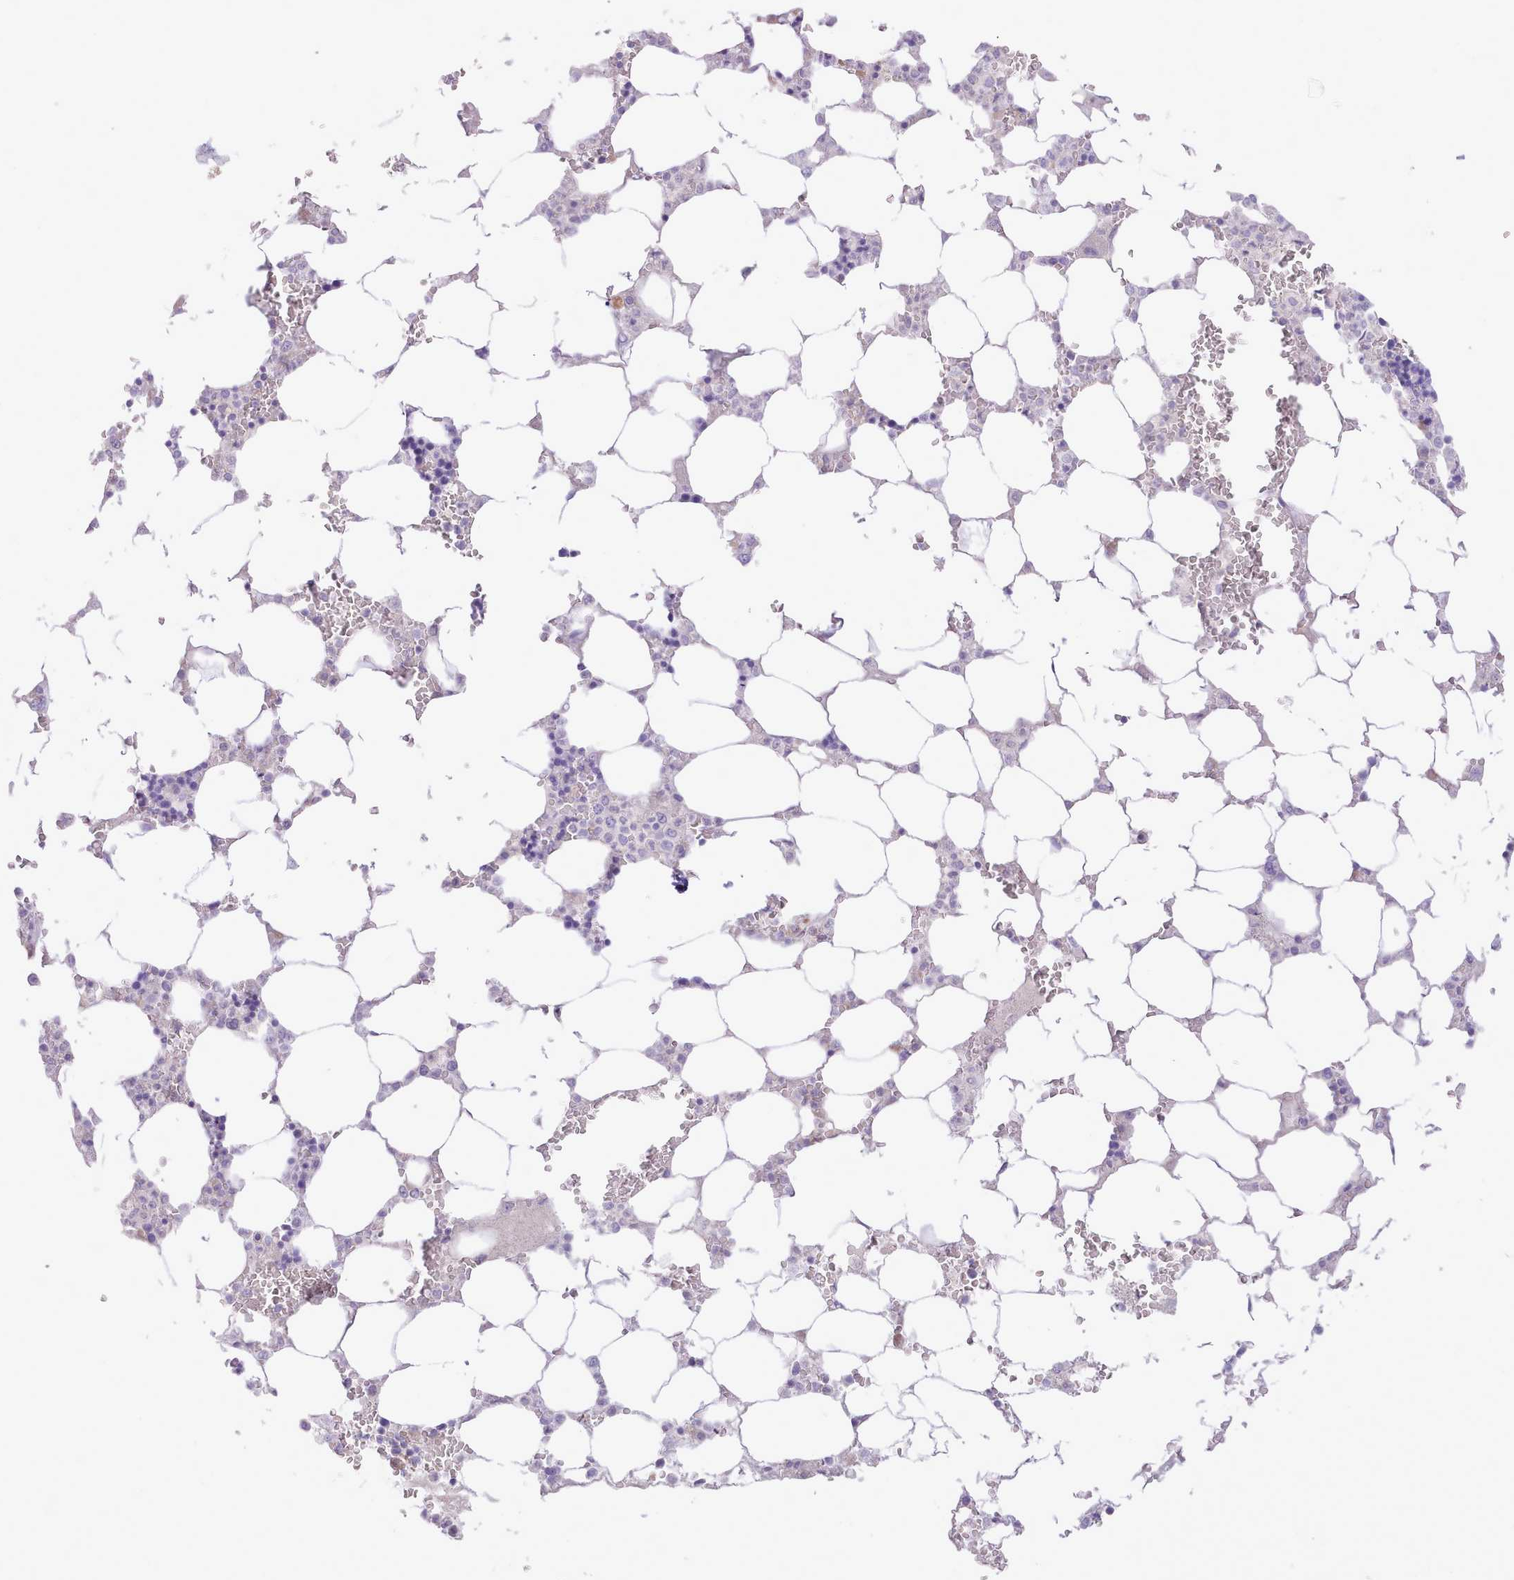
{"staining": {"intensity": "negative", "quantity": "none", "location": "none"}, "tissue": "bone marrow", "cell_type": "Hematopoietic cells", "image_type": "normal", "snomed": [{"axis": "morphology", "description": "Normal tissue, NOS"}, {"axis": "topography", "description": "Bone marrow"}], "caption": "Immunohistochemistry (IHC) micrograph of unremarkable bone marrow stained for a protein (brown), which demonstrates no positivity in hematopoietic cells.", "gene": "CCL1", "patient": {"sex": "male", "age": 64}}